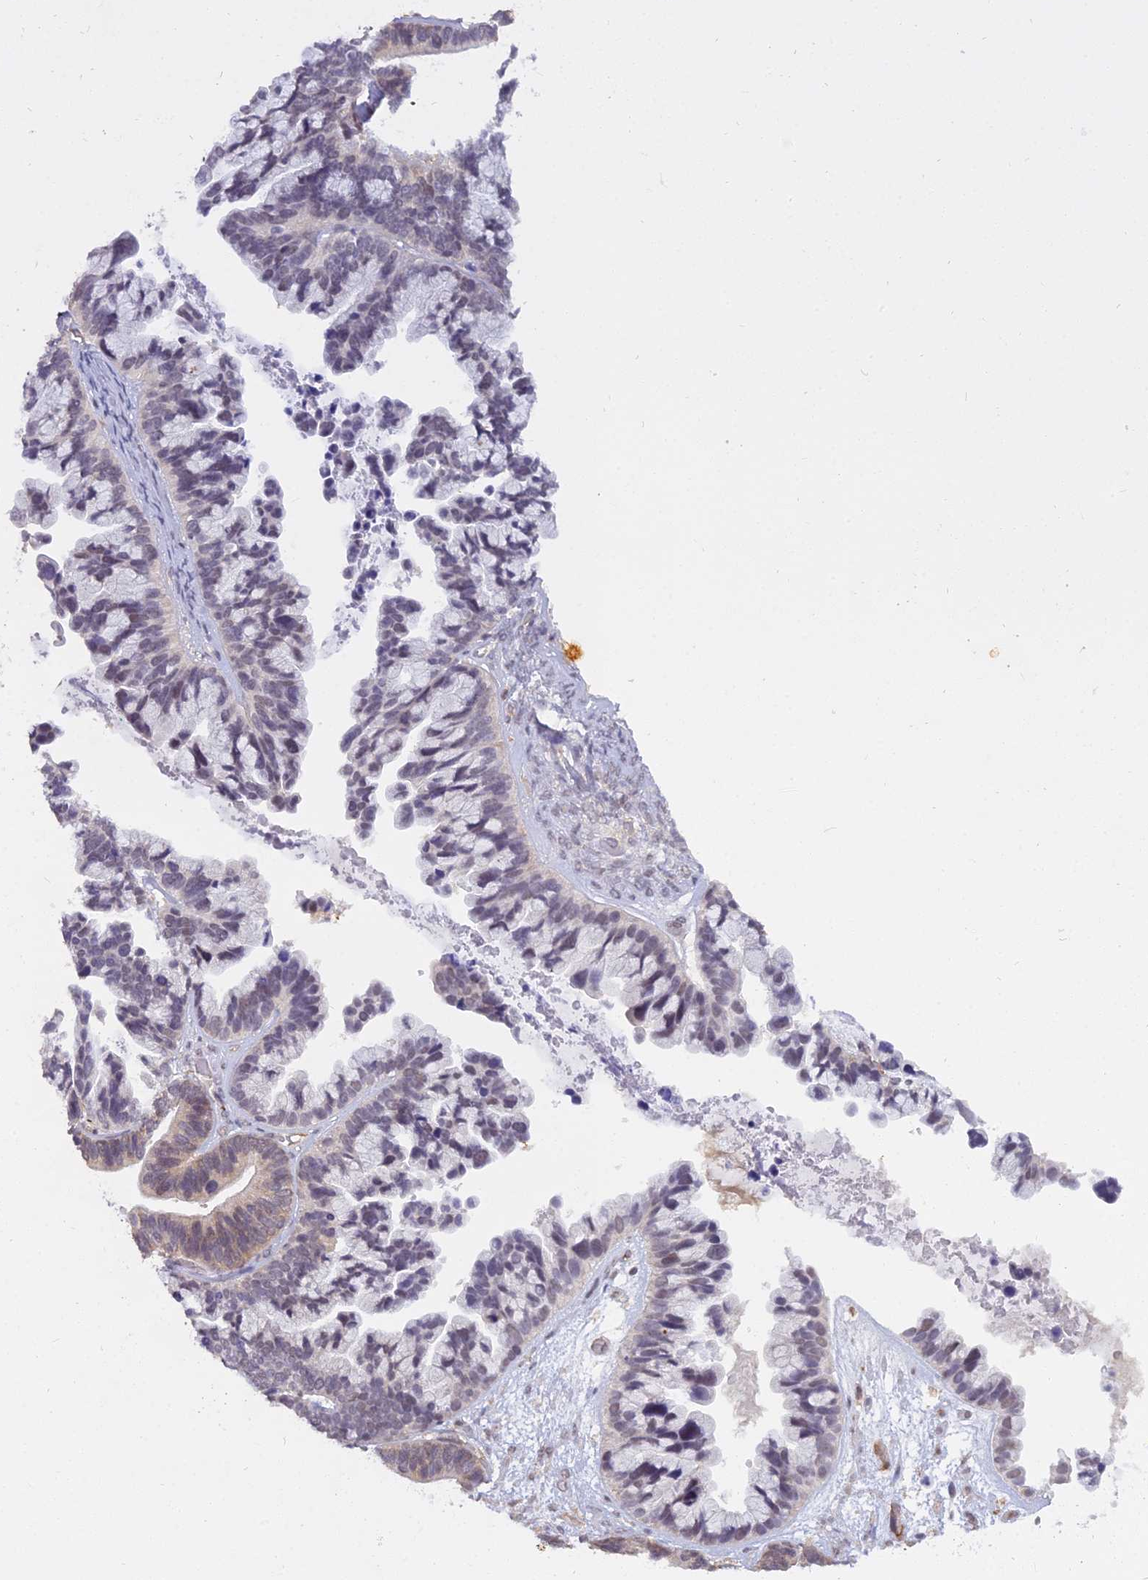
{"staining": {"intensity": "weak", "quantity": "<25%", "location": "cytoplasmic/membranous"}, "tissue": "ovarian cancer", "cell_type": "Tumor cells", "image_type": "cancer", "snomed": [{"axis": "morphology", "description": "Cystadenocarcinoma, serous, NOS"}, {"axis": "topography", "description": "Ovary"}], "caption": "This is an IHC photomicrograph of ovarian cancer. There is no staining in tumor cells.", "gene": "BLNK", "patient": {"sex": "female", "age": 56}}